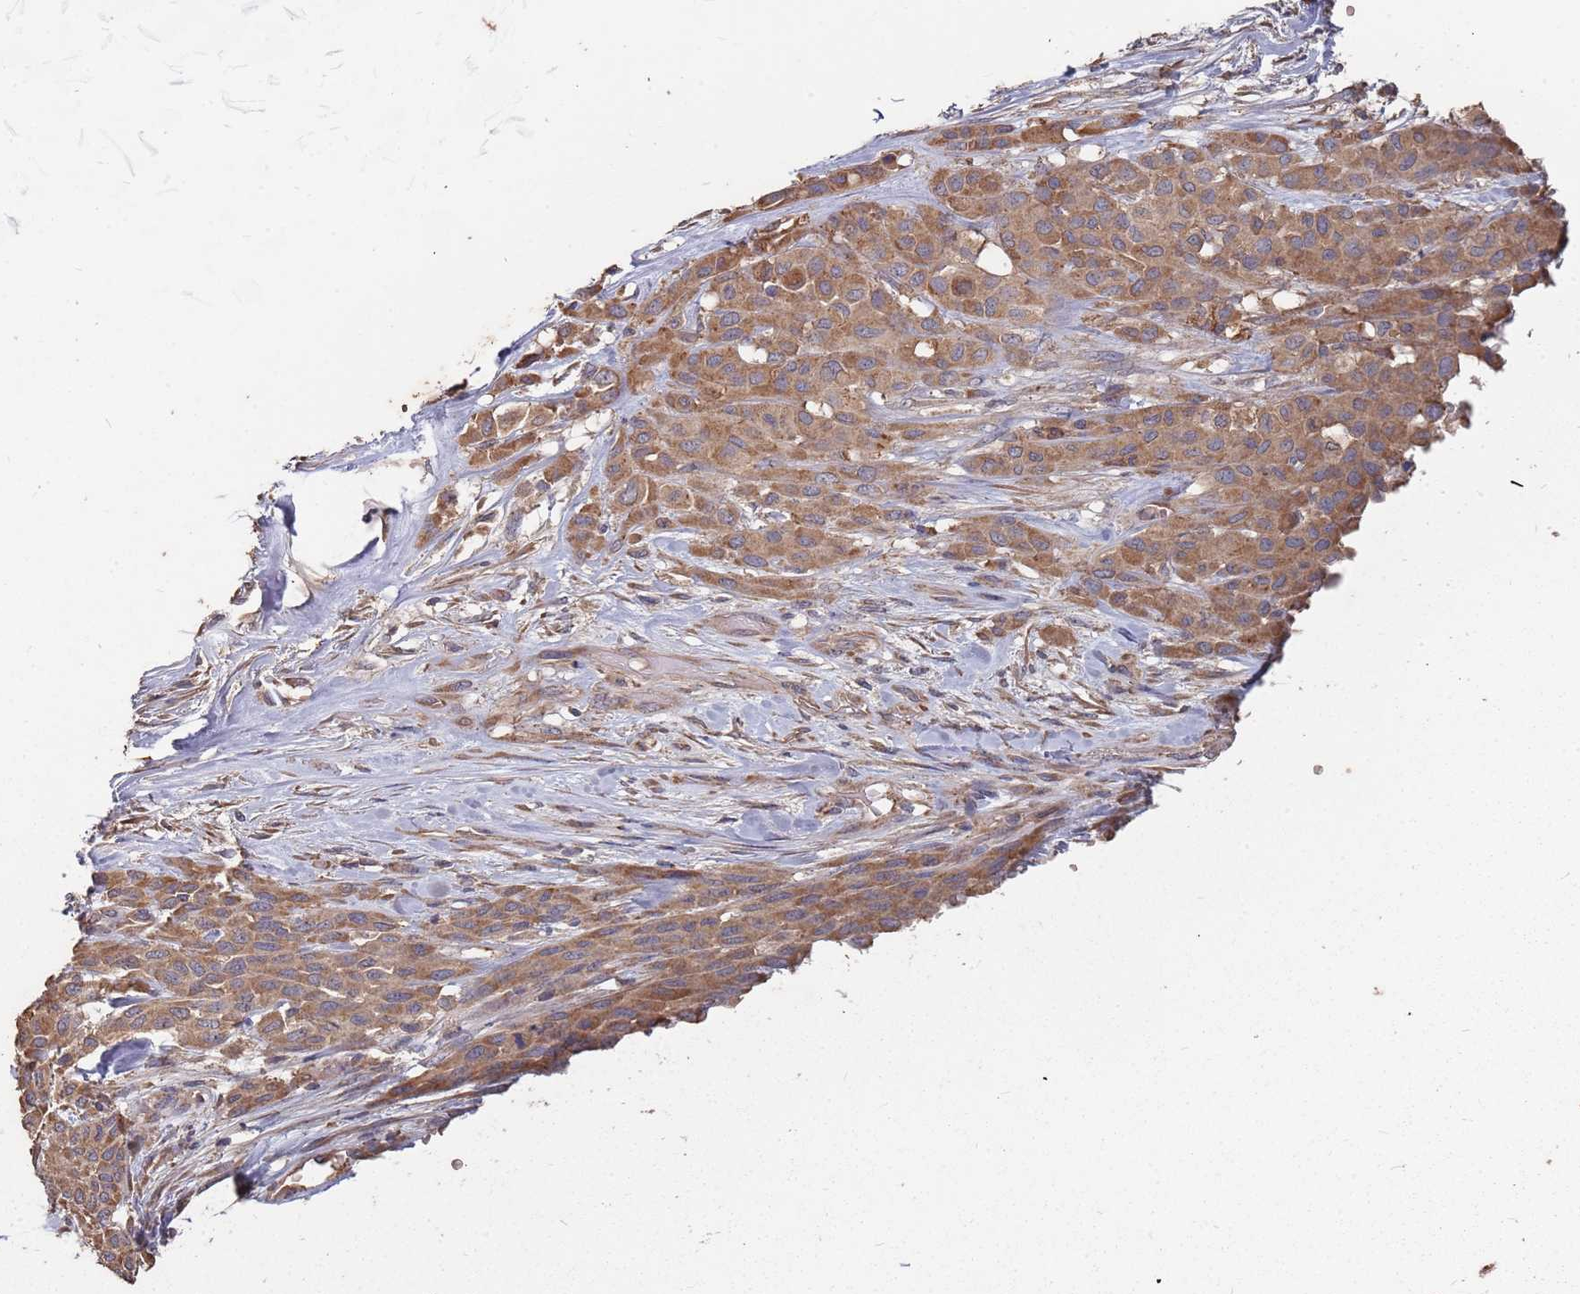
{"staining": {"intensity": "moderate", "quantity": ">75%", "location": "cytoplasmic/membranous"}, "tissue": "melanoma", "cell_type": "Tumor cells", "image_type": "cancer", "snomed": [{"axis": "morphology", "description": "Malignant melanoma, Metastatic site"}, {"axis": "topography", "description": "Skin"}], "caption": "Immunohistochemistry image of neoplastic tissue: human malignant melanoma (metastatic site) stained using immunohistochemistry (IHC) exhibits medium levels of moderate protein expression localized specifically in the cytoplasmic/membranous of tumor cells, appearing as a cytoplasmic/membranous brown color.", "gene": "ATG5", "patient": {"sex": "female", "age": 81}}